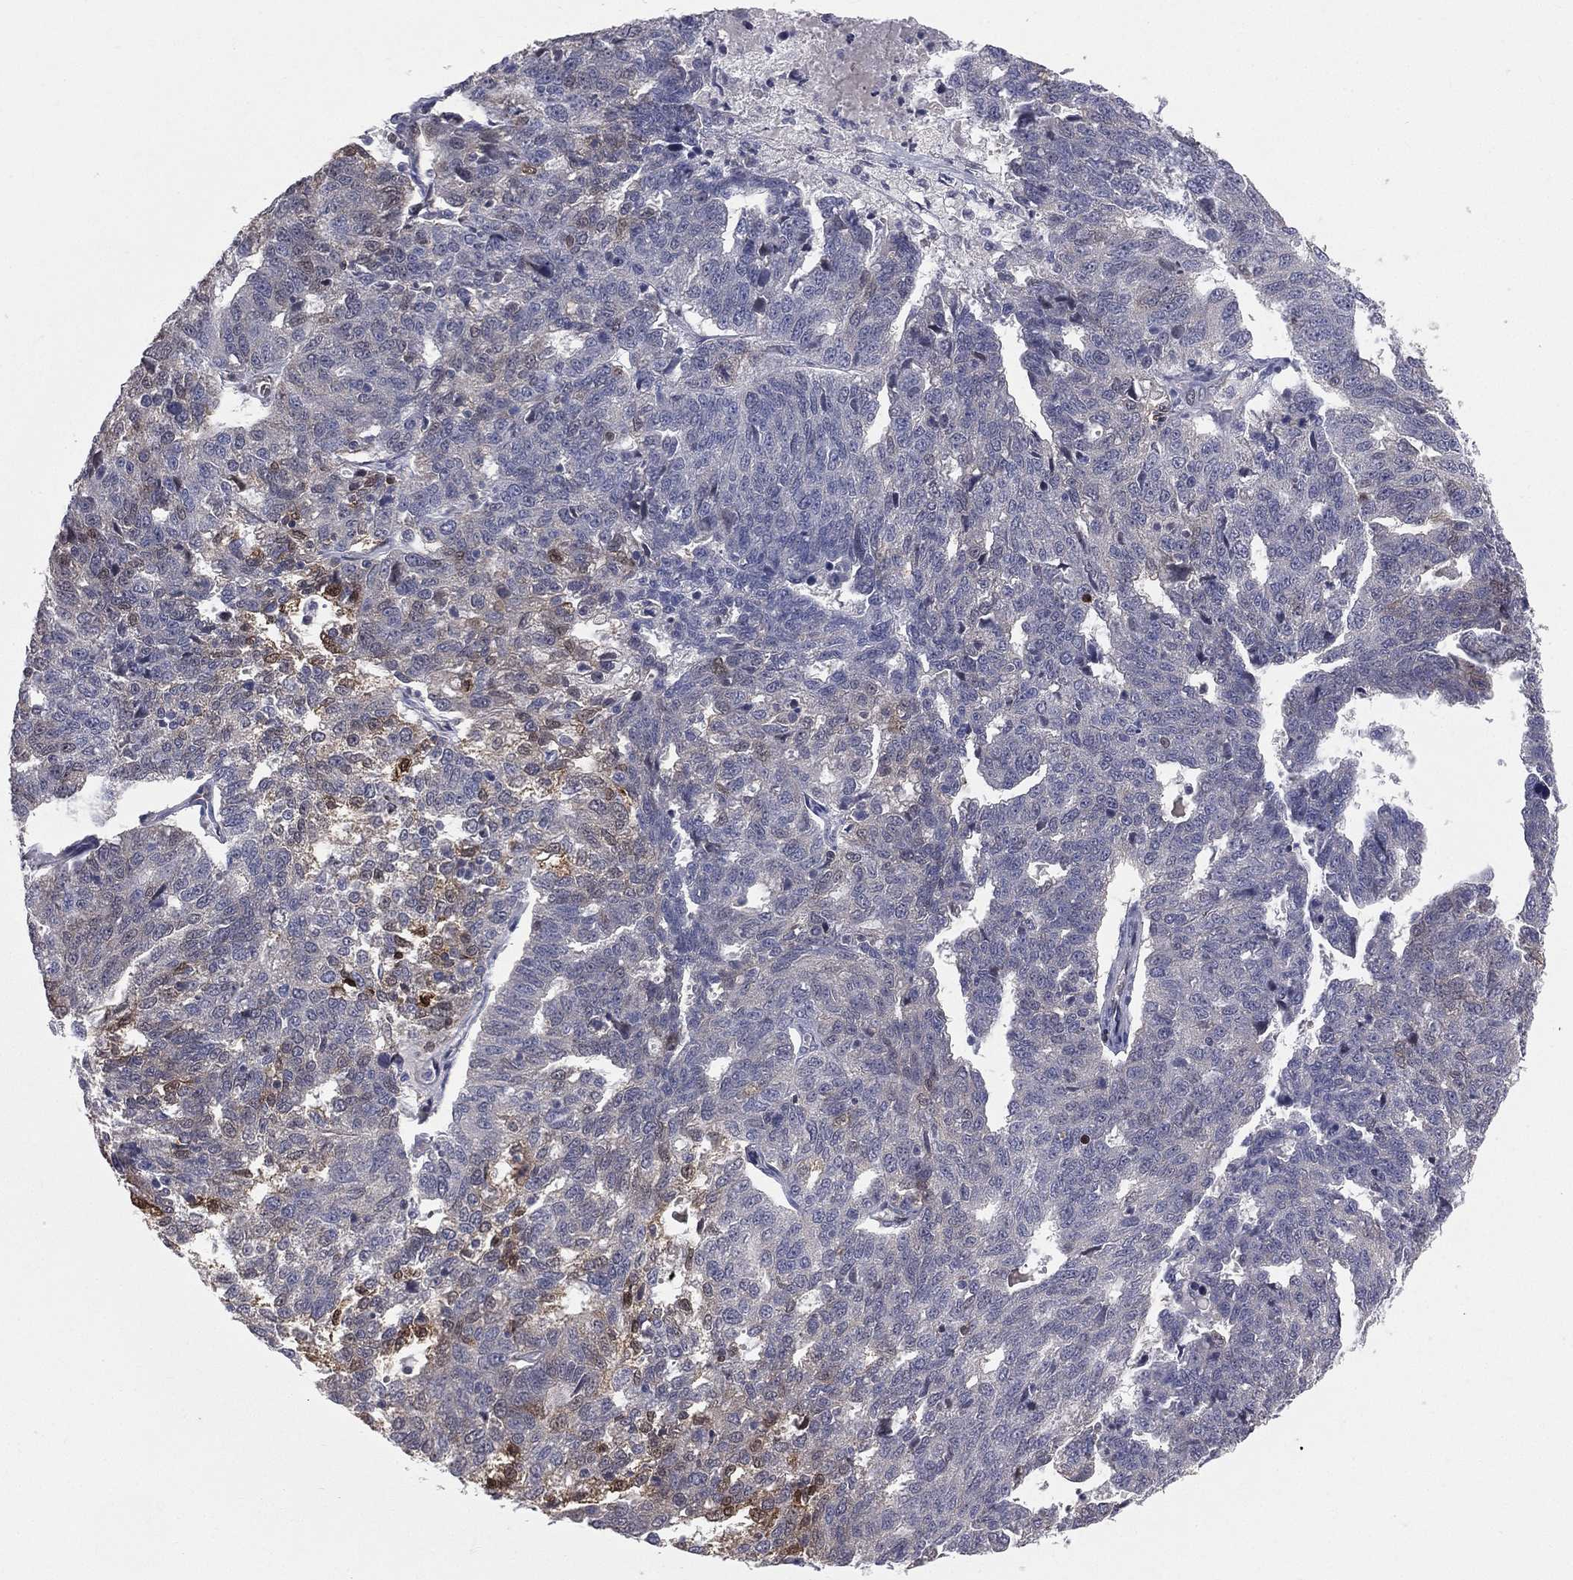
{"staining": {"intensity": "moderate", "quantity": "25%-75%", "location": "cytoplasmic/membranous"}, "tissue": "ovarian cancer", "cell_type": "Tumor cells", "image_type": "cancer", "snomed": [{"axis": "morphology", "description": "Cystadenocarcinoma, serous, NOS"}, {"axis": "topography", "description": "Ovary"}], "caption": "High-power microscopy captured an IHC histopathology image of ovarian serous cystadenocarcinoma, revealing moderate cytoplasmic/membranous expression in approximately 25%-75% of tumor cells.", "gene": "DMKN", "patient": {"sex": "female", "age": 71}}